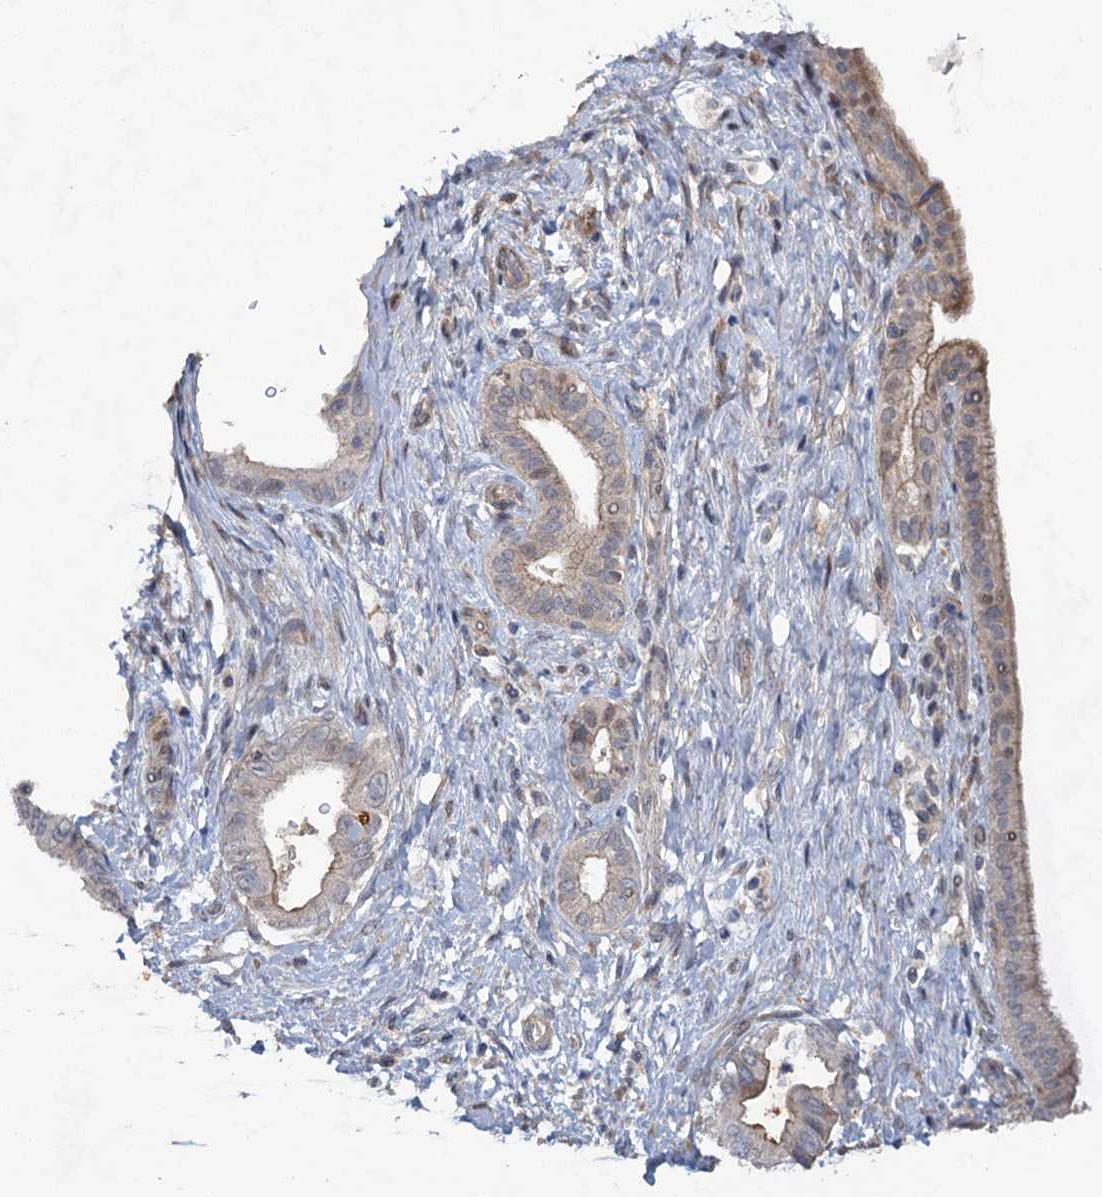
{"staining": {"intensity": "negative", "quantity": "none", "location": "none"}, "tissue": "pancreatic cancer", "cell_type": "Tumor cells", "image_type": "cancer", "snomed": [{"axis": "morphology", "description": "Adenocarcinoma, NOS"}, {"axis": "topography", "description": "Pancreas"}], "caption": "The IHC photomicrograph has no significant staining in tumor cells of adenocarcinoma (pancreatic) tissue.", "gene": "NUDT22", "patient": {"sex": "female", "age": 55}}